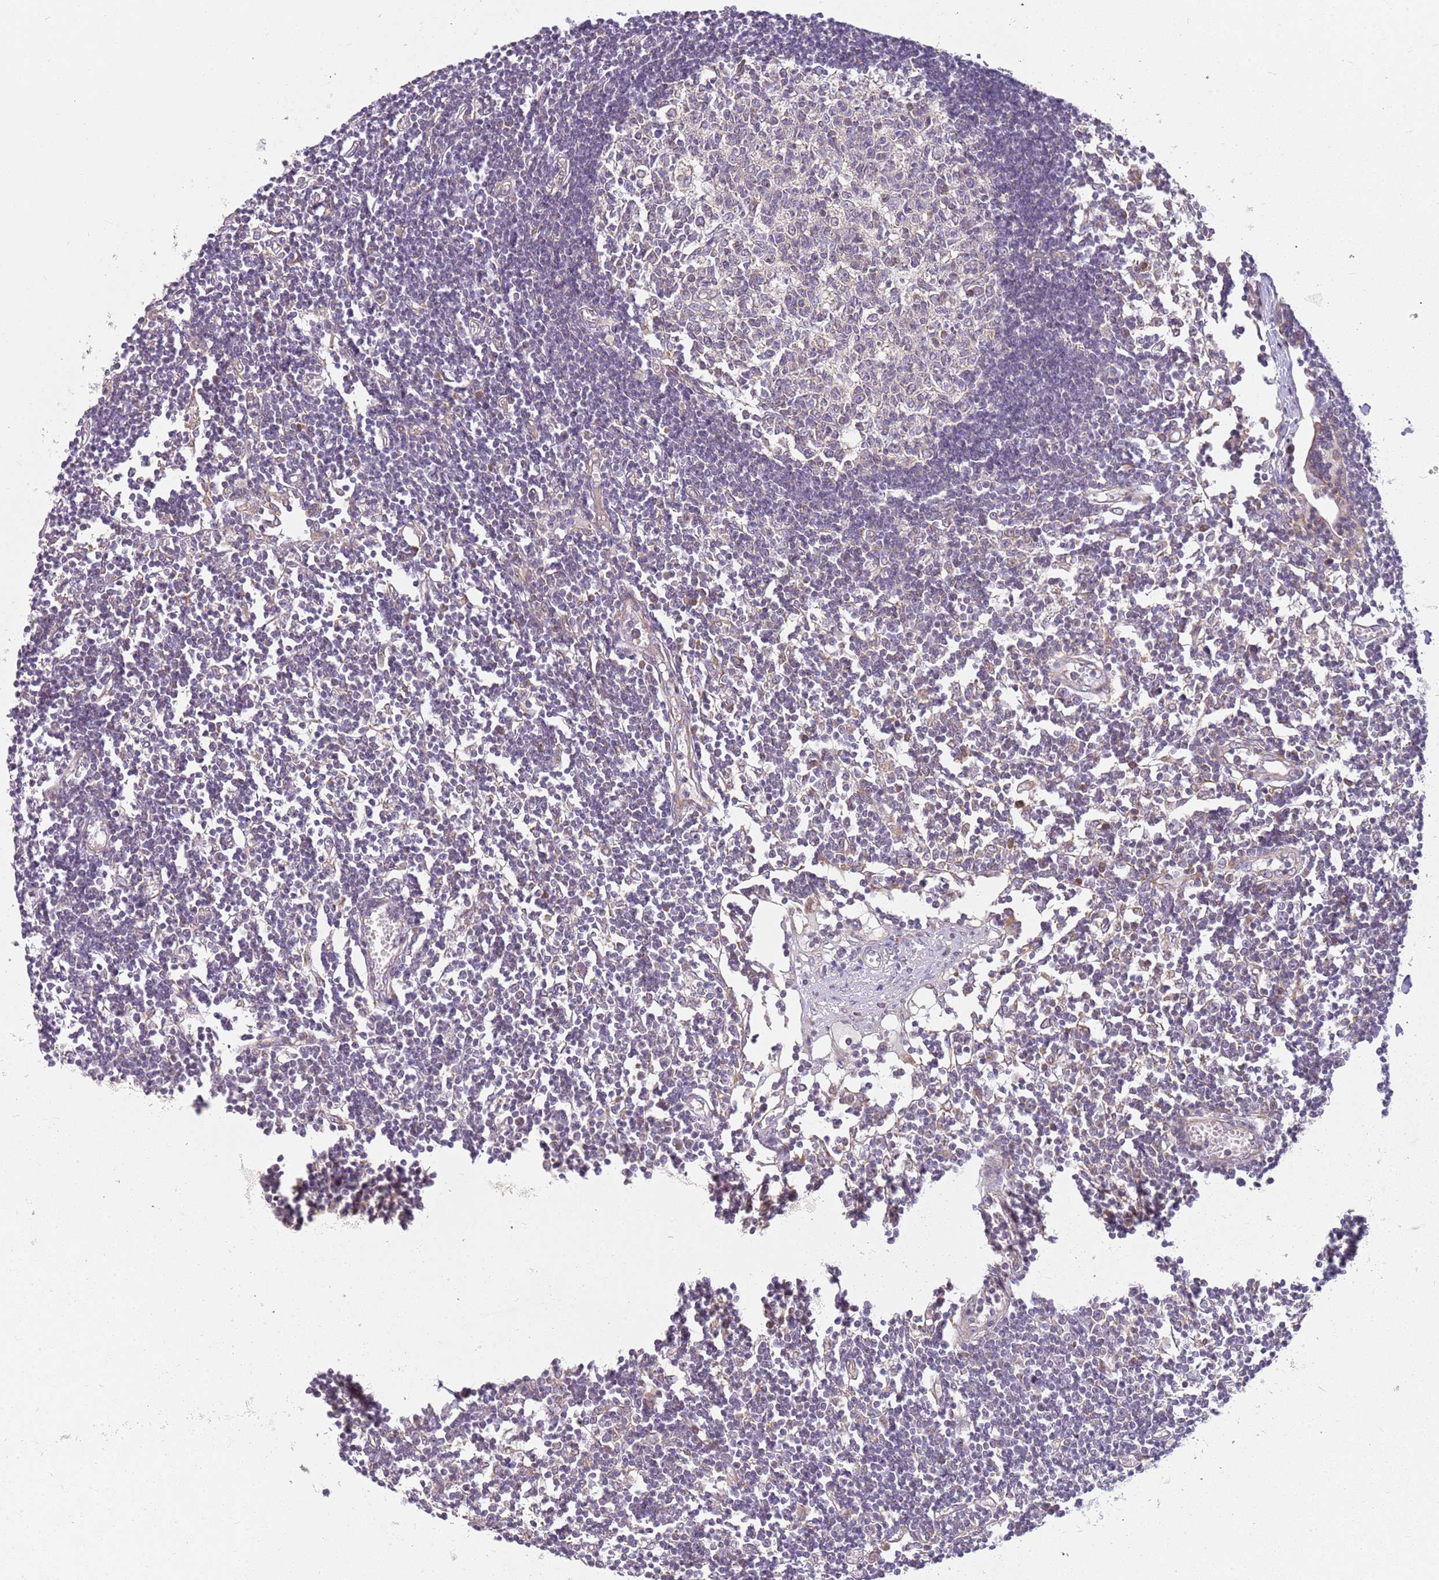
{"staining": {"intensity": "negative", "quantity": "none", "location": "none"}, "tissue": "lymph node", "cell_type": "Germinal center cells", "image_type": "normal", "snomed": [{"axis": "morphology", "description": "Normal tissue, NOS"}, {"axis": "topography", "description": "Lymph node"}], "caption": "Immunohistochemical staining of unremarkable lymph node exhibits no significant positivity in germinal center cells. Nuclei are stained in blue.", "gene": "TMEM200C", "patient": {"sex": "female", "age": 11}}